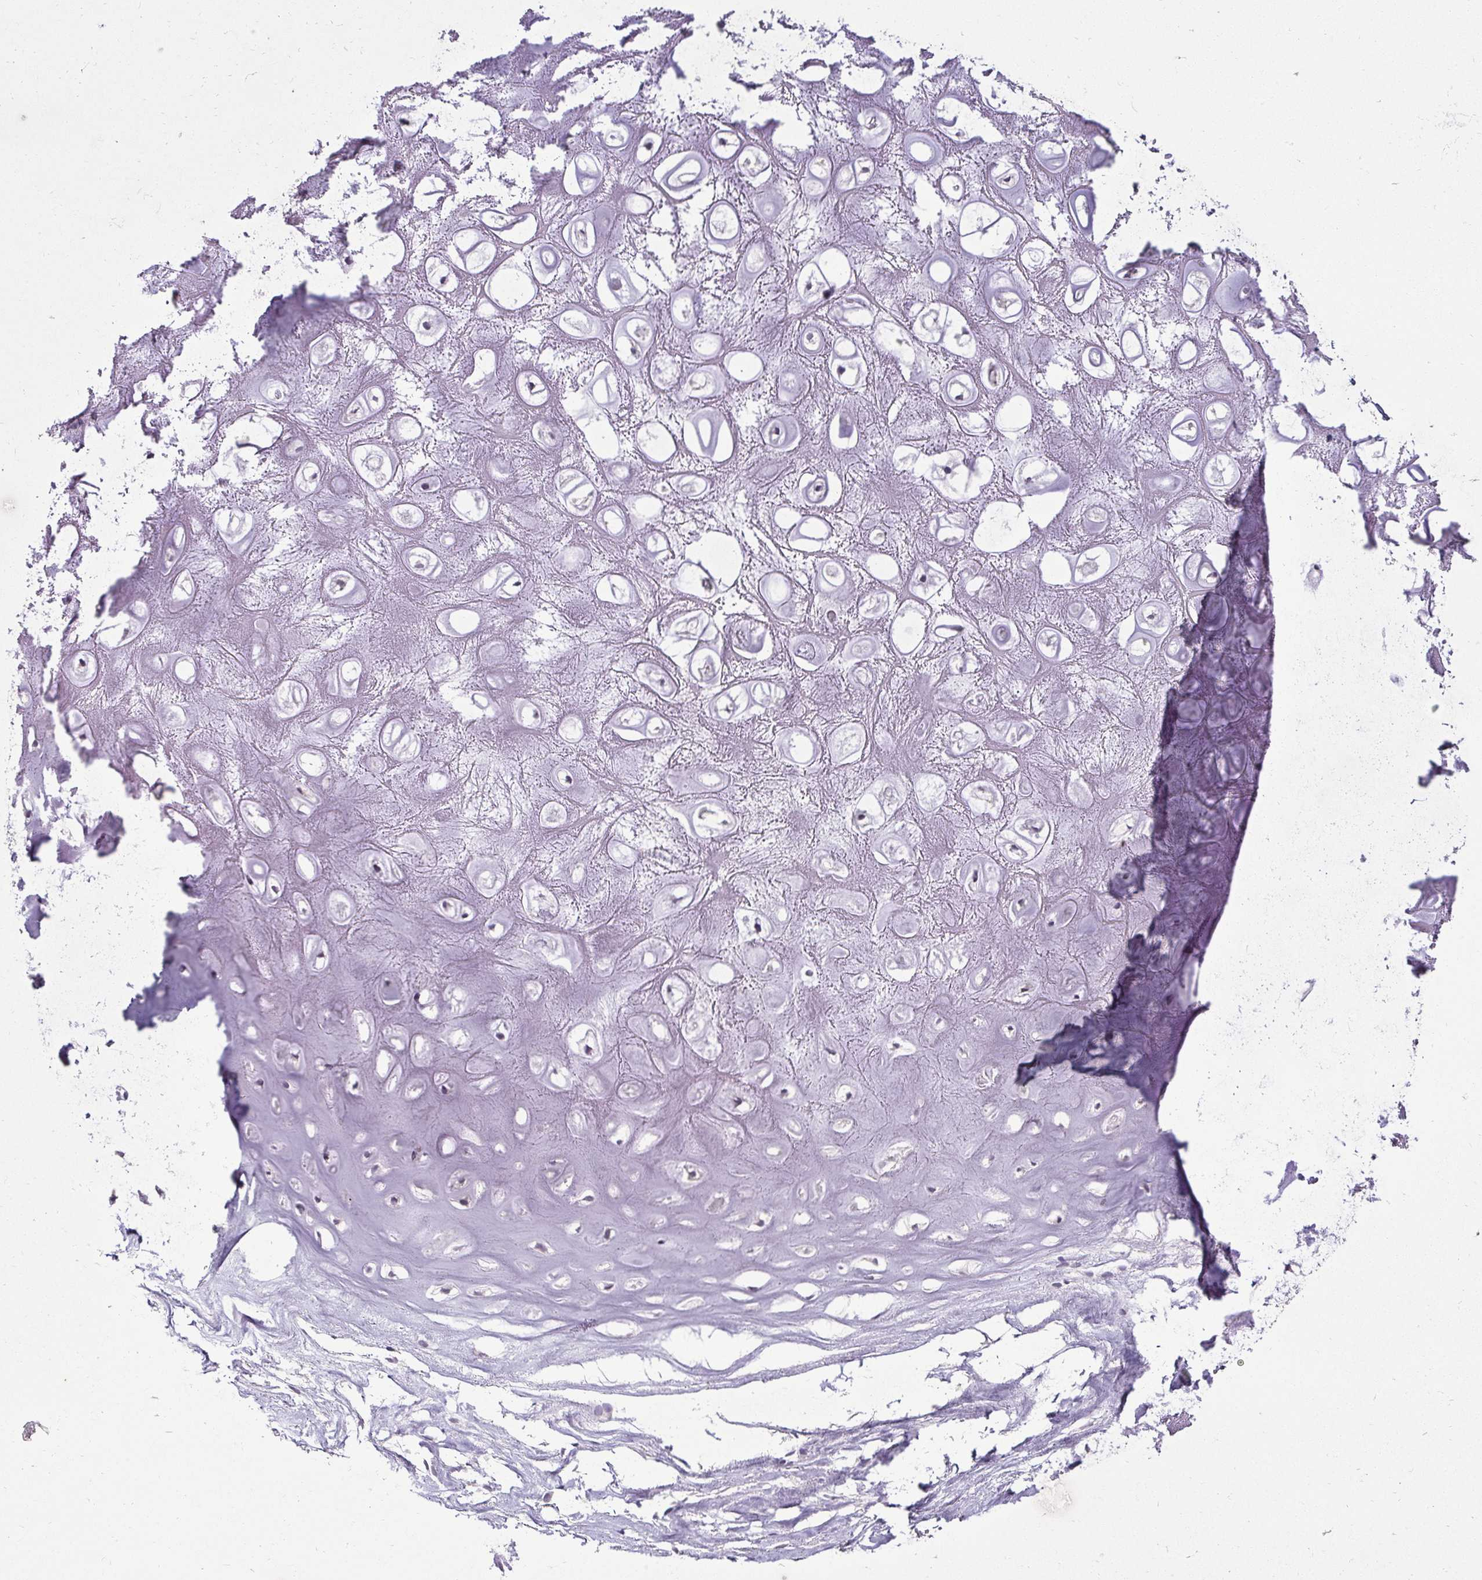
{"staining": {"intensity": "negative", "quantity": "none", "location": "none"}, "tissue": "adipose tissue", "cell_type": "Adipocytes", "image_type": "normal", "snomed": [{"axis": "morphology", "description": "Normal tissue, NOS"}, {"axis": "topography", "description": "Lymph node"}, {"axis": "topography", "description": "Cartilage tissue"}, {"axis": "topography", "description": "Nasopharynx"}], "caption": "Image shows no protein positivity in adipocytes of benign adipose tissue. (Immunohistochemistry (ihc), brightfield microscopy, high magnification).", "gene": "HOPX", "patient": {"sex": "male", "age": 63}}